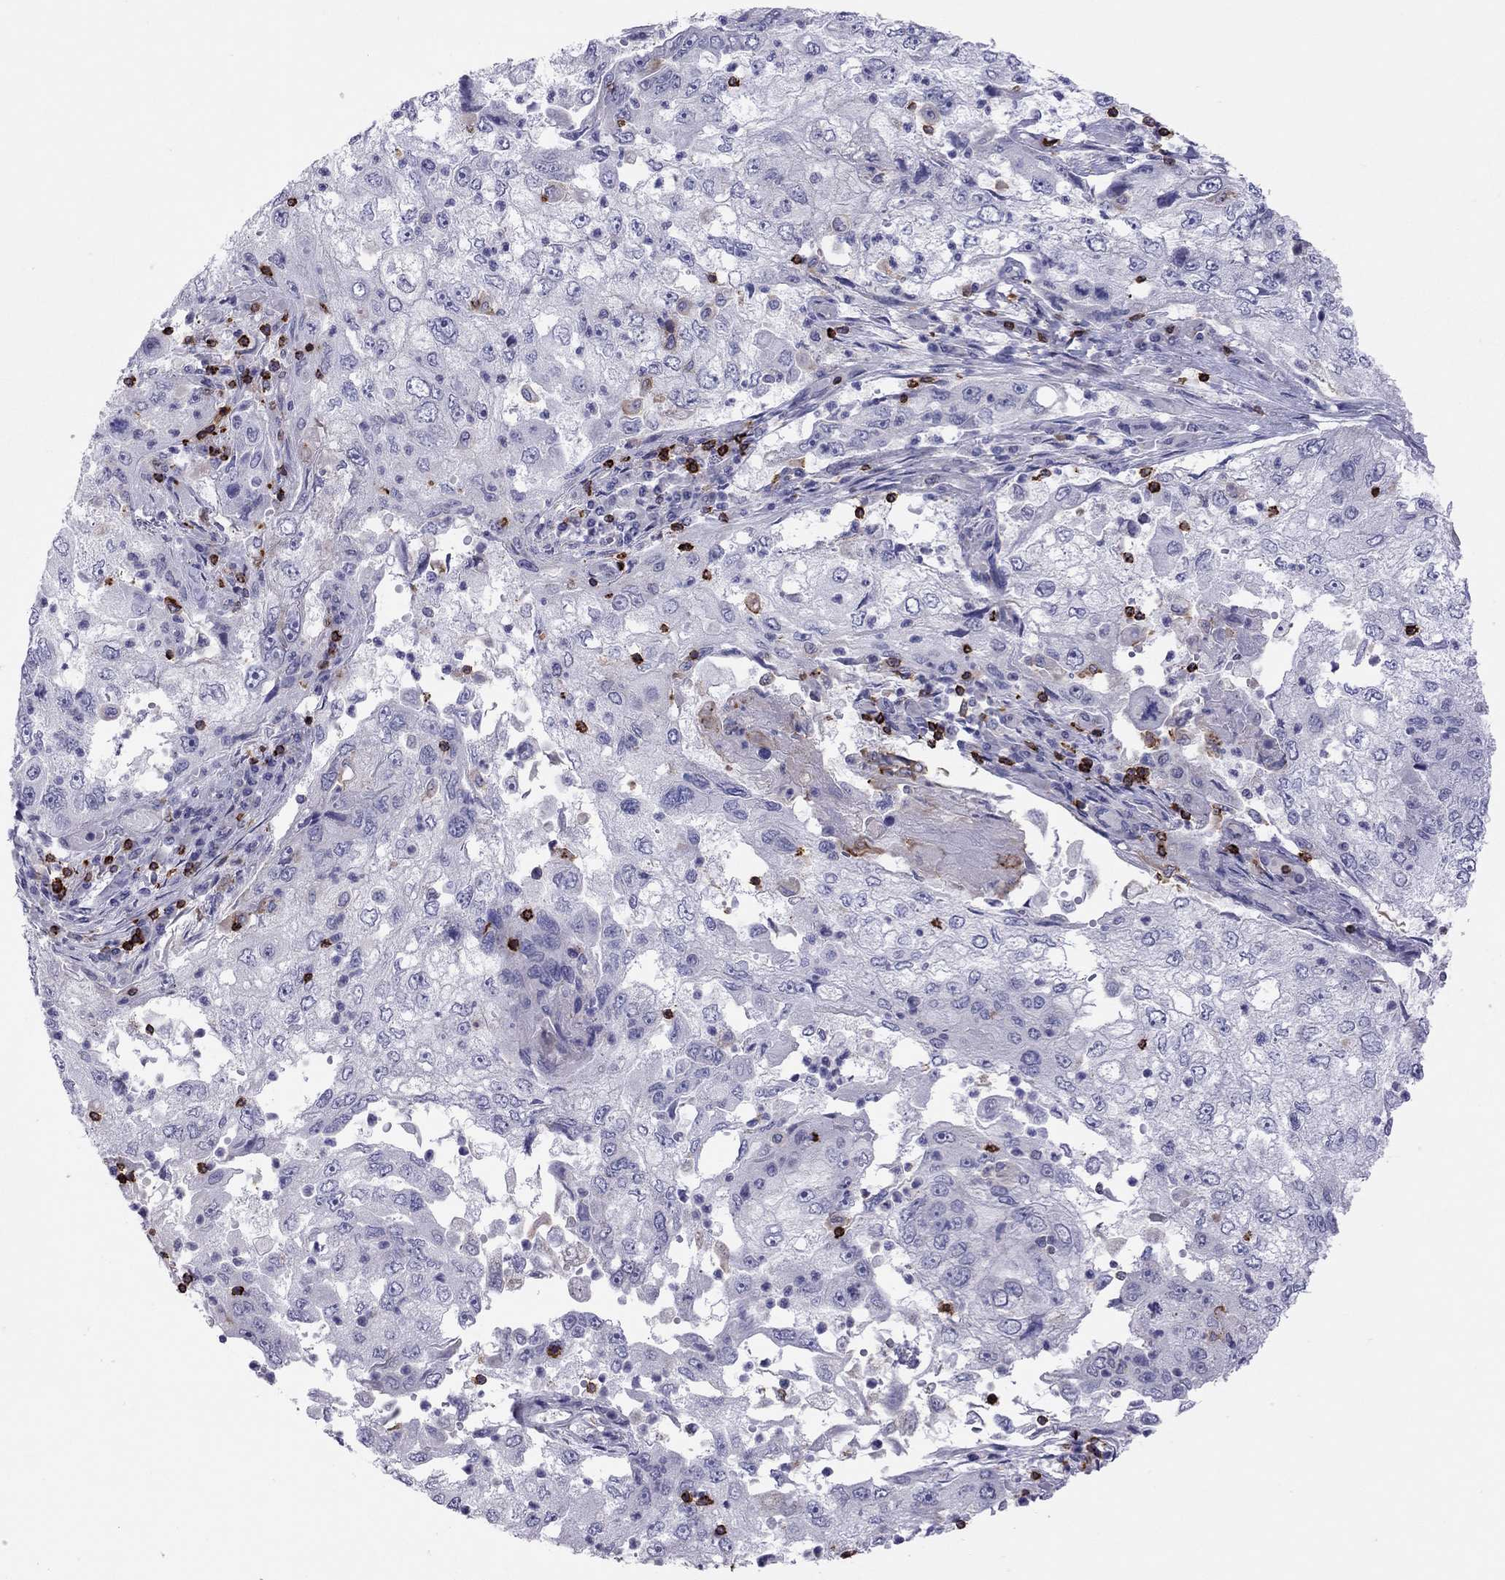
{"staining": {"intensity": "negative", "quantity": "none", "location": "none"}, "tissue": "cervical cancer", "cell_type": "Tumor cells", "image_type": "cancer", "snomed": [{"axis": "morphology", "description": "Squamous cell carcinoma, NOS"}, {"axis": "topography", "description": "Cervix"}], "caption": "Tumor cells are negative for protein expression in human cervical cancer (squamous cell carcinoma). (Brightfield microscopy of DAB immunohistochemistry (IHC) at high magnification).", "gene": "MND1", "patient": {"sex": "female", "age": 36}}